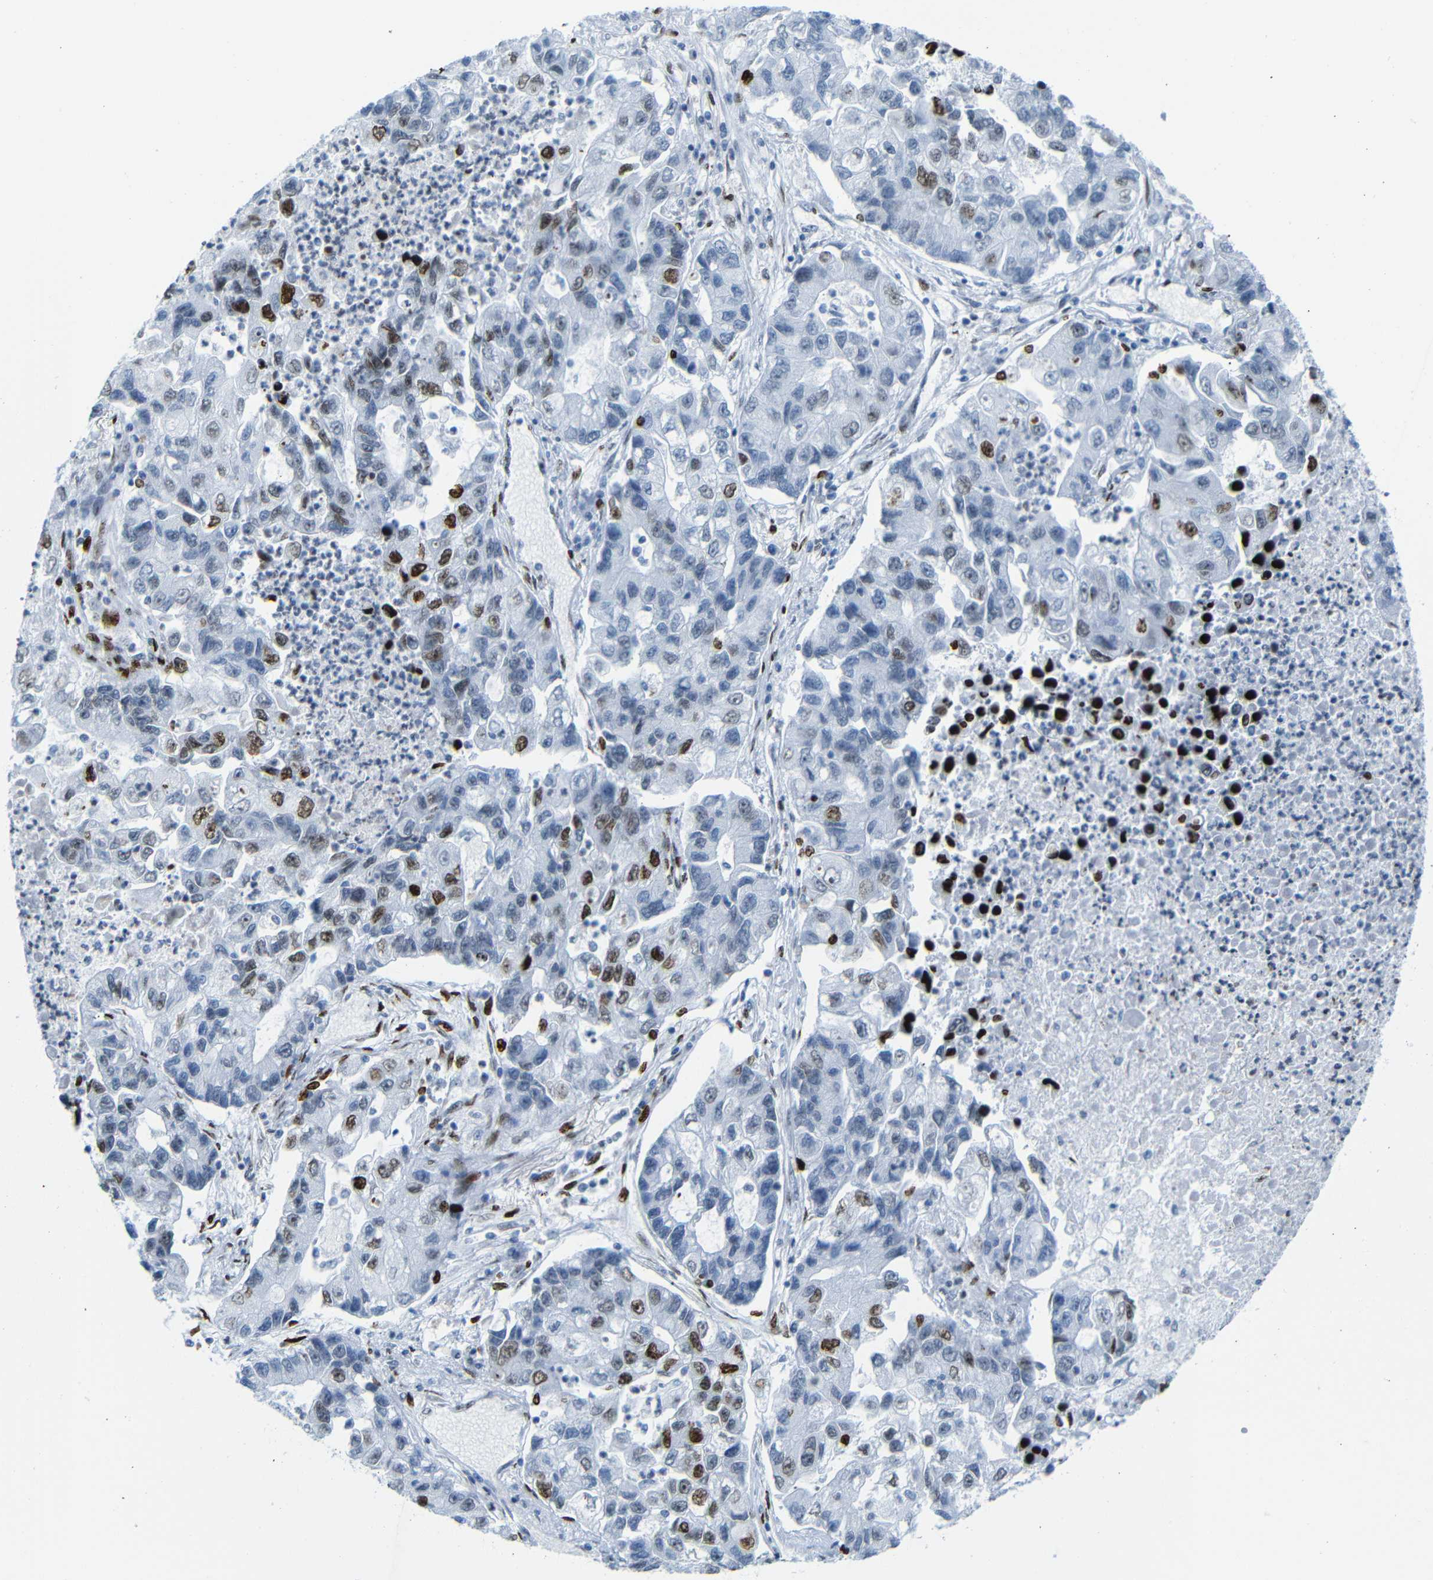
{"staining": {"intensity": "strong", "quantity": ">75%", "location": "nuclear"}, "tissue": "lung cancer", "cell_type": "Tumor cells", "image_type": "cancer", "snomed": [{"axis": "morphology", "description": "Adenocarcinoma, NOS"}, {"axis": "topography", "description": "Lung"}], "caption": "An immunohistochemistry image of neoplastic tissue is shown. Protein staining in brown shows strong nuclear positivity in lung cancer within tumor cells.", "gene": "NPIPB15", "patient": {"sex": "female", "age": 51}}